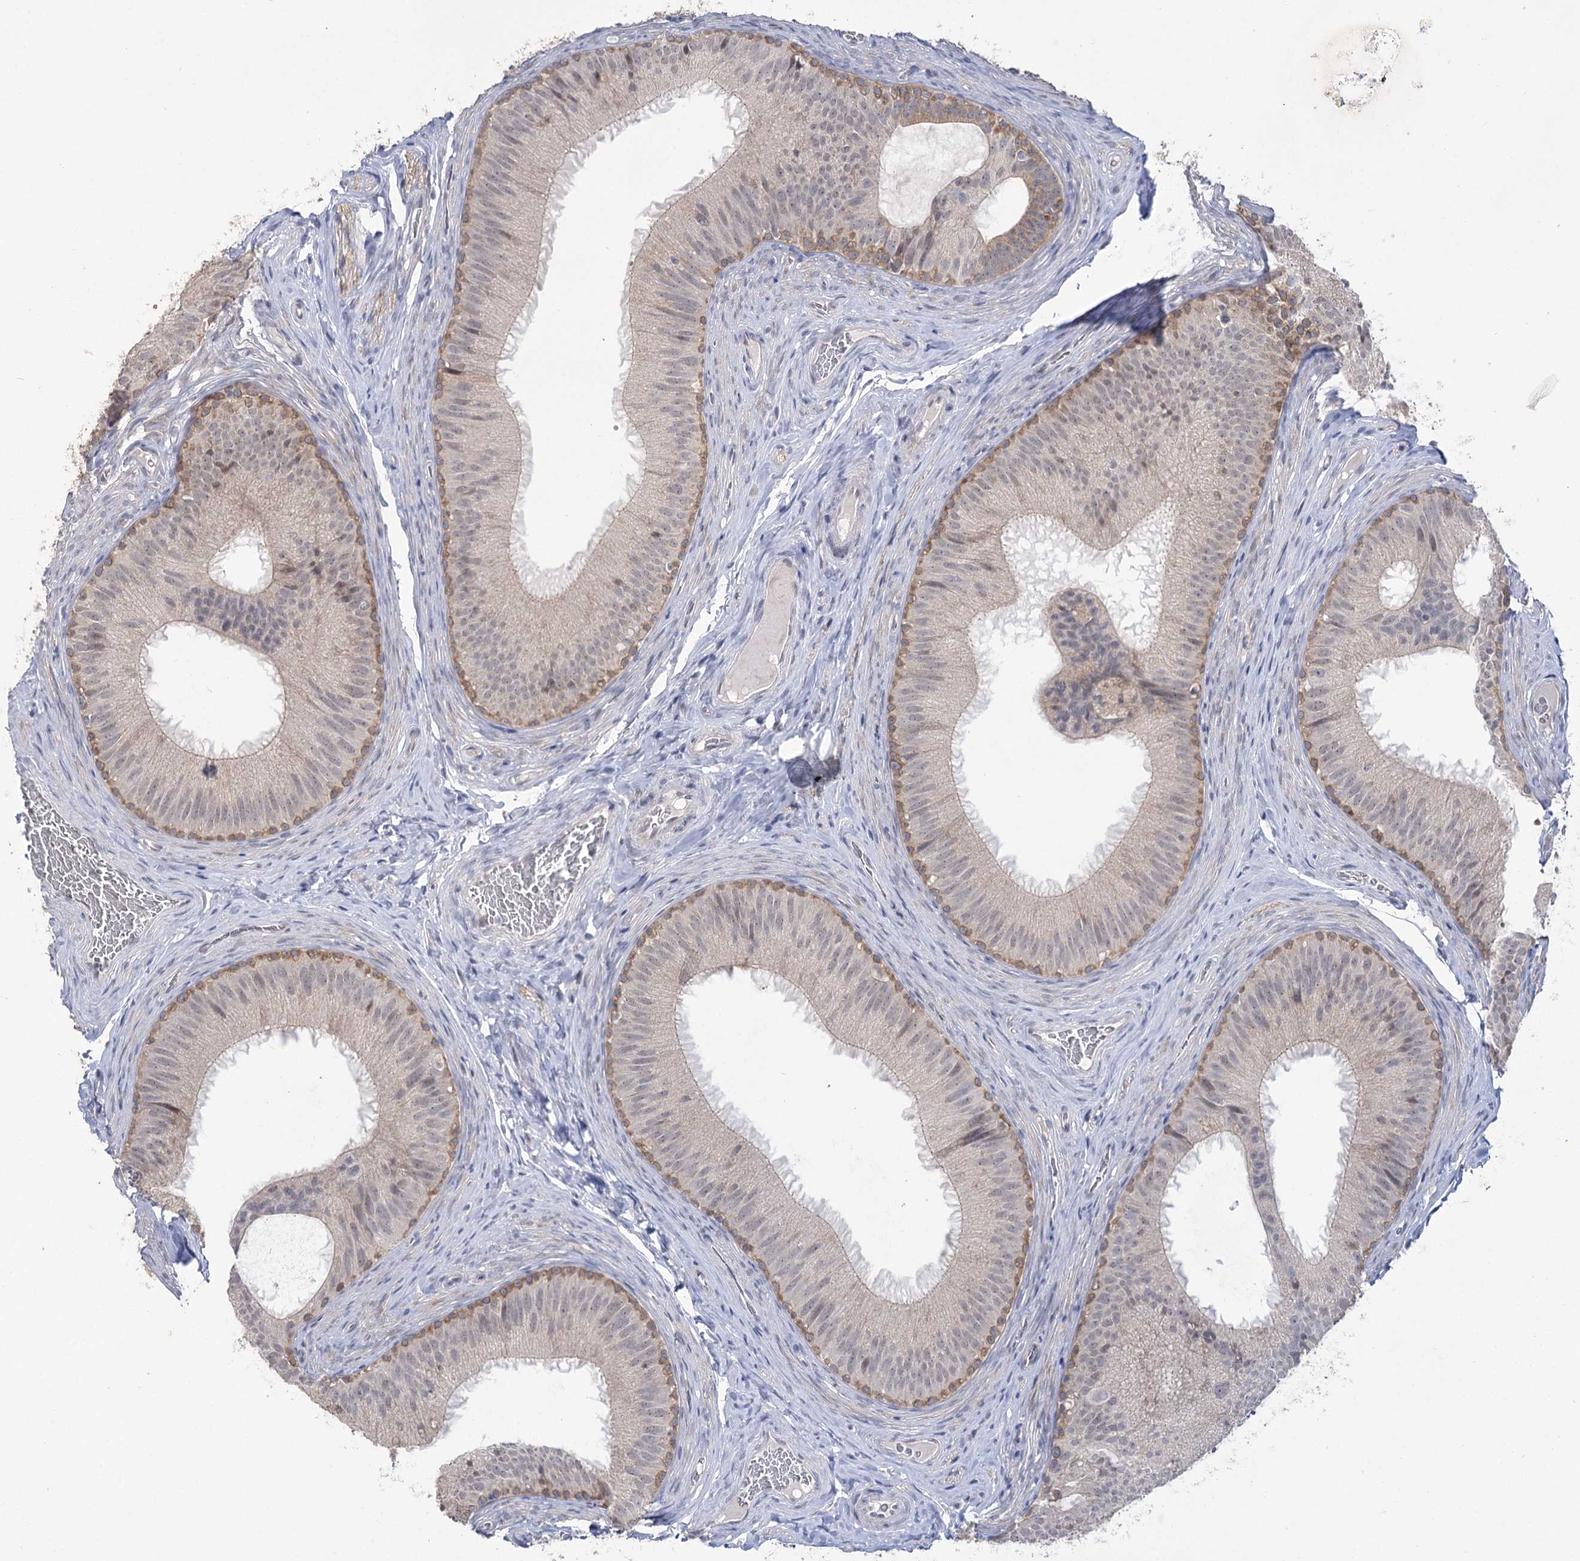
{"staining": {"intensity": "weak", "quantity": "<25%", "location": "cytoplasmic/membranous"}, "tissue": "epididymis", "cell_type": "Glandular cells", "image_type": "normal", "snomed": [{"axis": "morphology", "description": "Normal tissue, NOS"}, {"axis": "topography", "description": "Epididymis"}], "caption": "An IHC histopathology image of normal epididymis is shown. There is no staining in glandular cells of epididymis.", "gene": "PHYHIPL", "patient": {"sex": "male", "age": 34}}